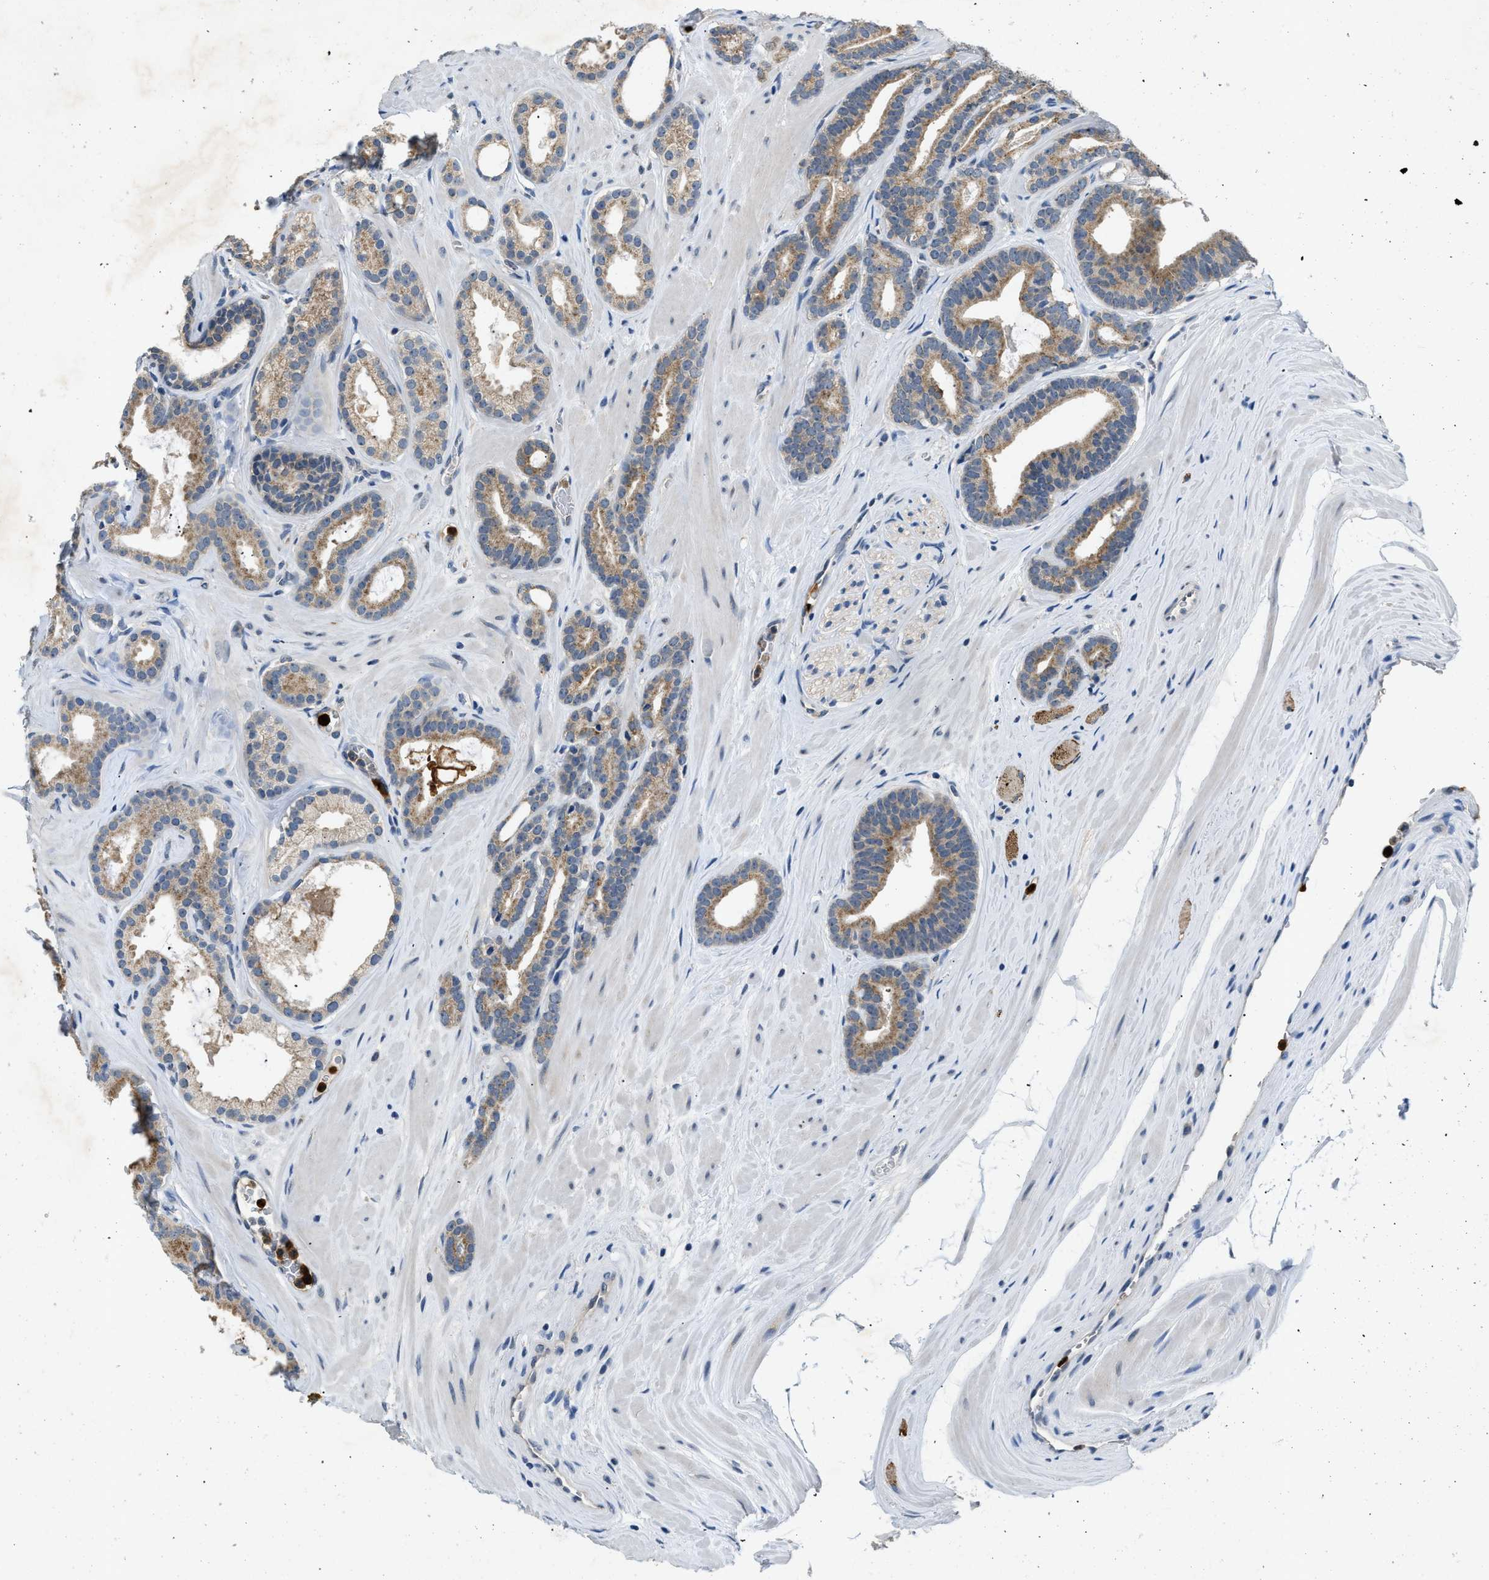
{"staining": {"intensity": "moderate", "quantity": ">75%", "location": "cytoplasmic/membranous"}, "tissue": "prostate cancer", "cell_type": "Tumor cells", "image_type": "cancer", "snomed": [{"axis": "morphology", "description": "Adenocarcinoma, High grade"}, {"axis": "topography", "description": "Prostate"}], "caption": "Immunohistochemical staining of human adenocarcinoma (high-grade) (prostate) displays medium levels of moderate cytoplasmic/membranous staining in approximately >75% of tumor cells.", "gene": "TOMM34", "patient": {"sex": "male", "age": 60}}